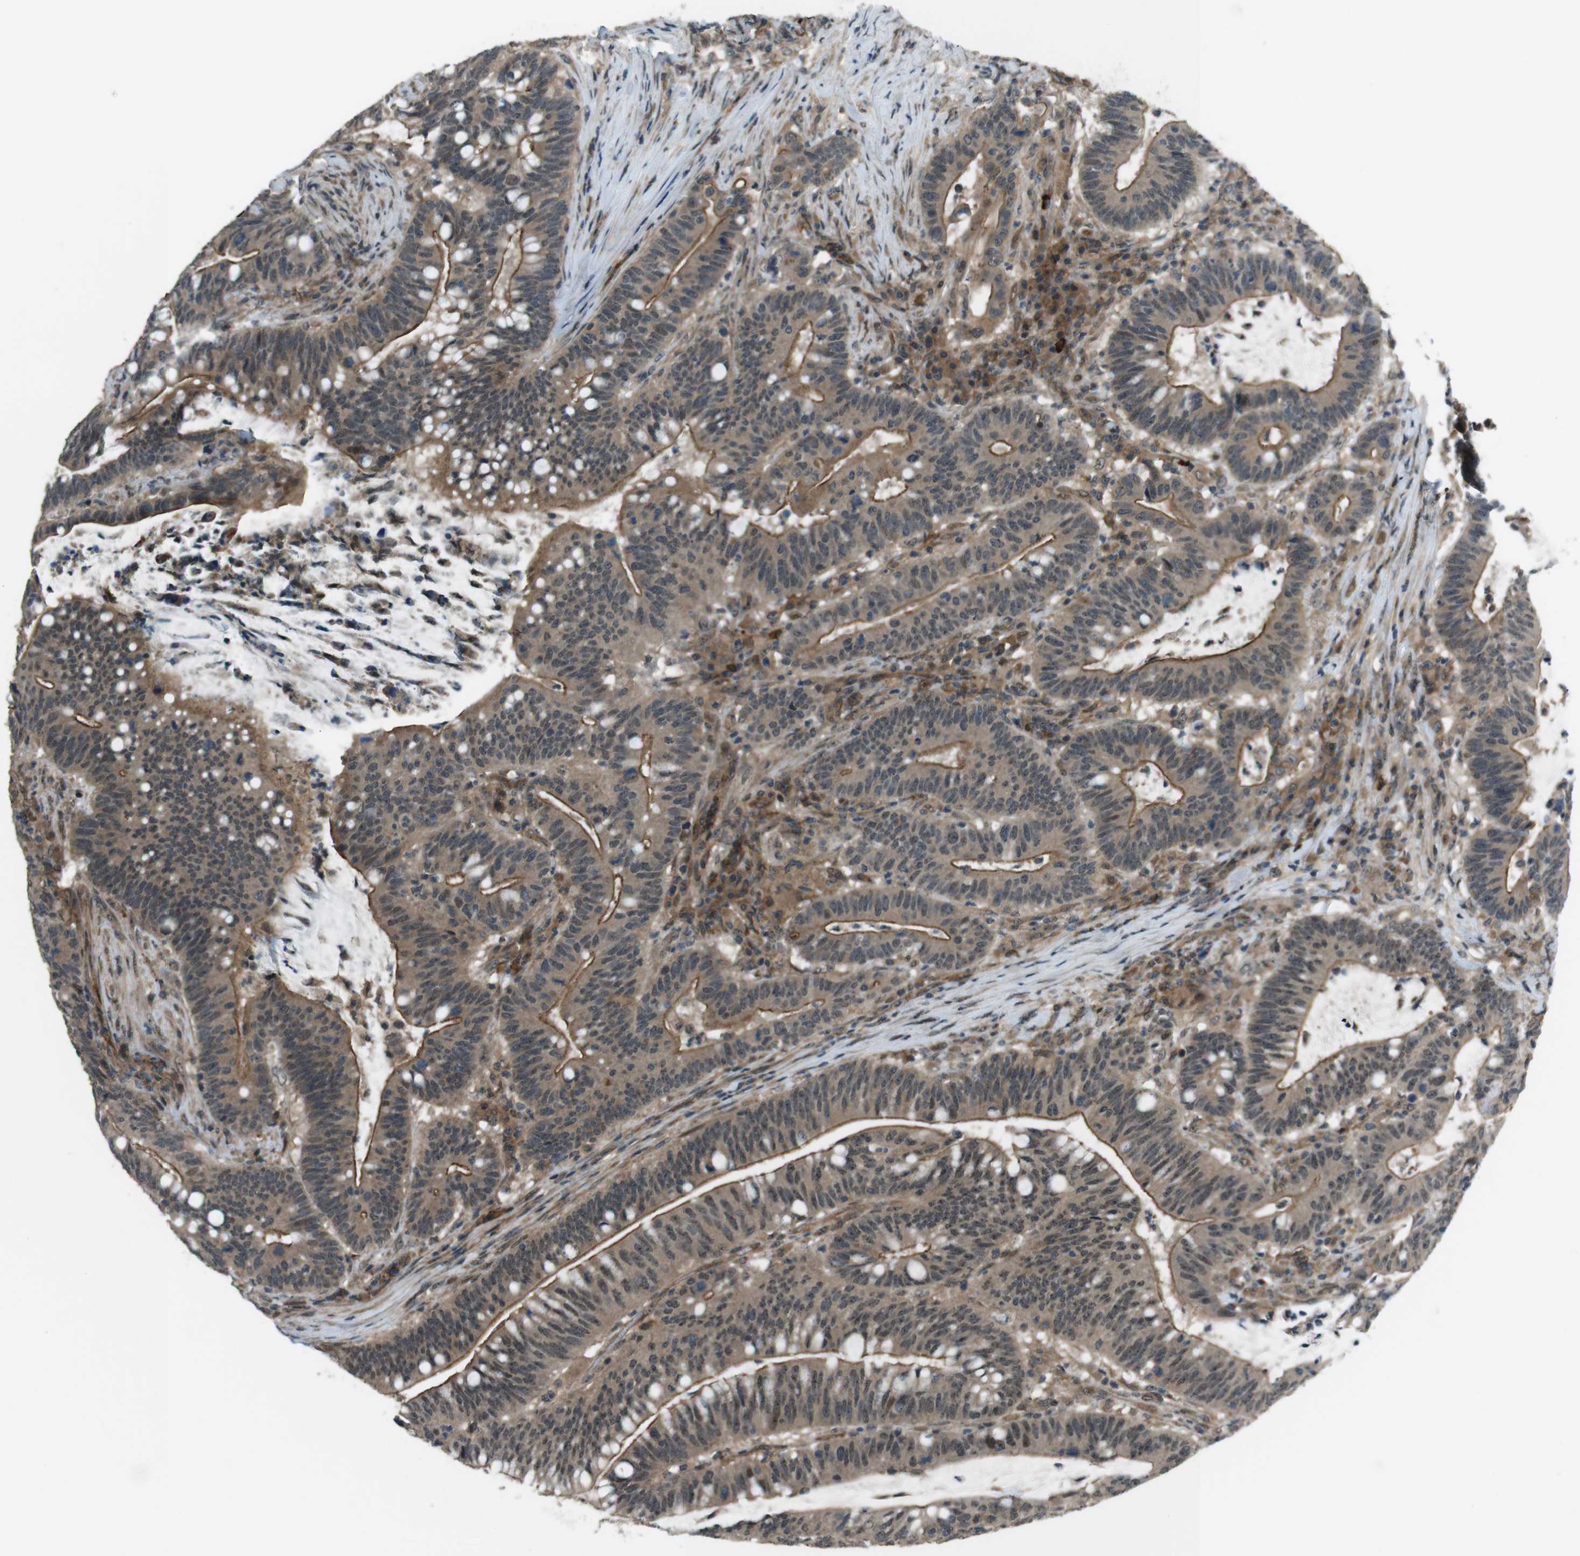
{"staining": {"intensity": "moderate", "quantity": ">75%", "location": "cytoplasmic/membranous,nuclear"}, "tissue": "colorectal cancer", "cell_type": "Tumor cells", "image_type": "cancer", "snomed": [{"axis": "morphology", "description": "Normal tissue, NOS"}, {"axis": "morphology", "description": "Adenocarcinoma, NOS"}, {"axis": "topography", "description": "Colon"}], "caption": "Immunohistochemical staining of colorectal cancer displays medium levels of moderate cytoplasmic/membranous and nuclear positivity in approximately >75% of tumor cells.", "gene": "TIAM2", "patient": {"sex": "female", "age": 66}}